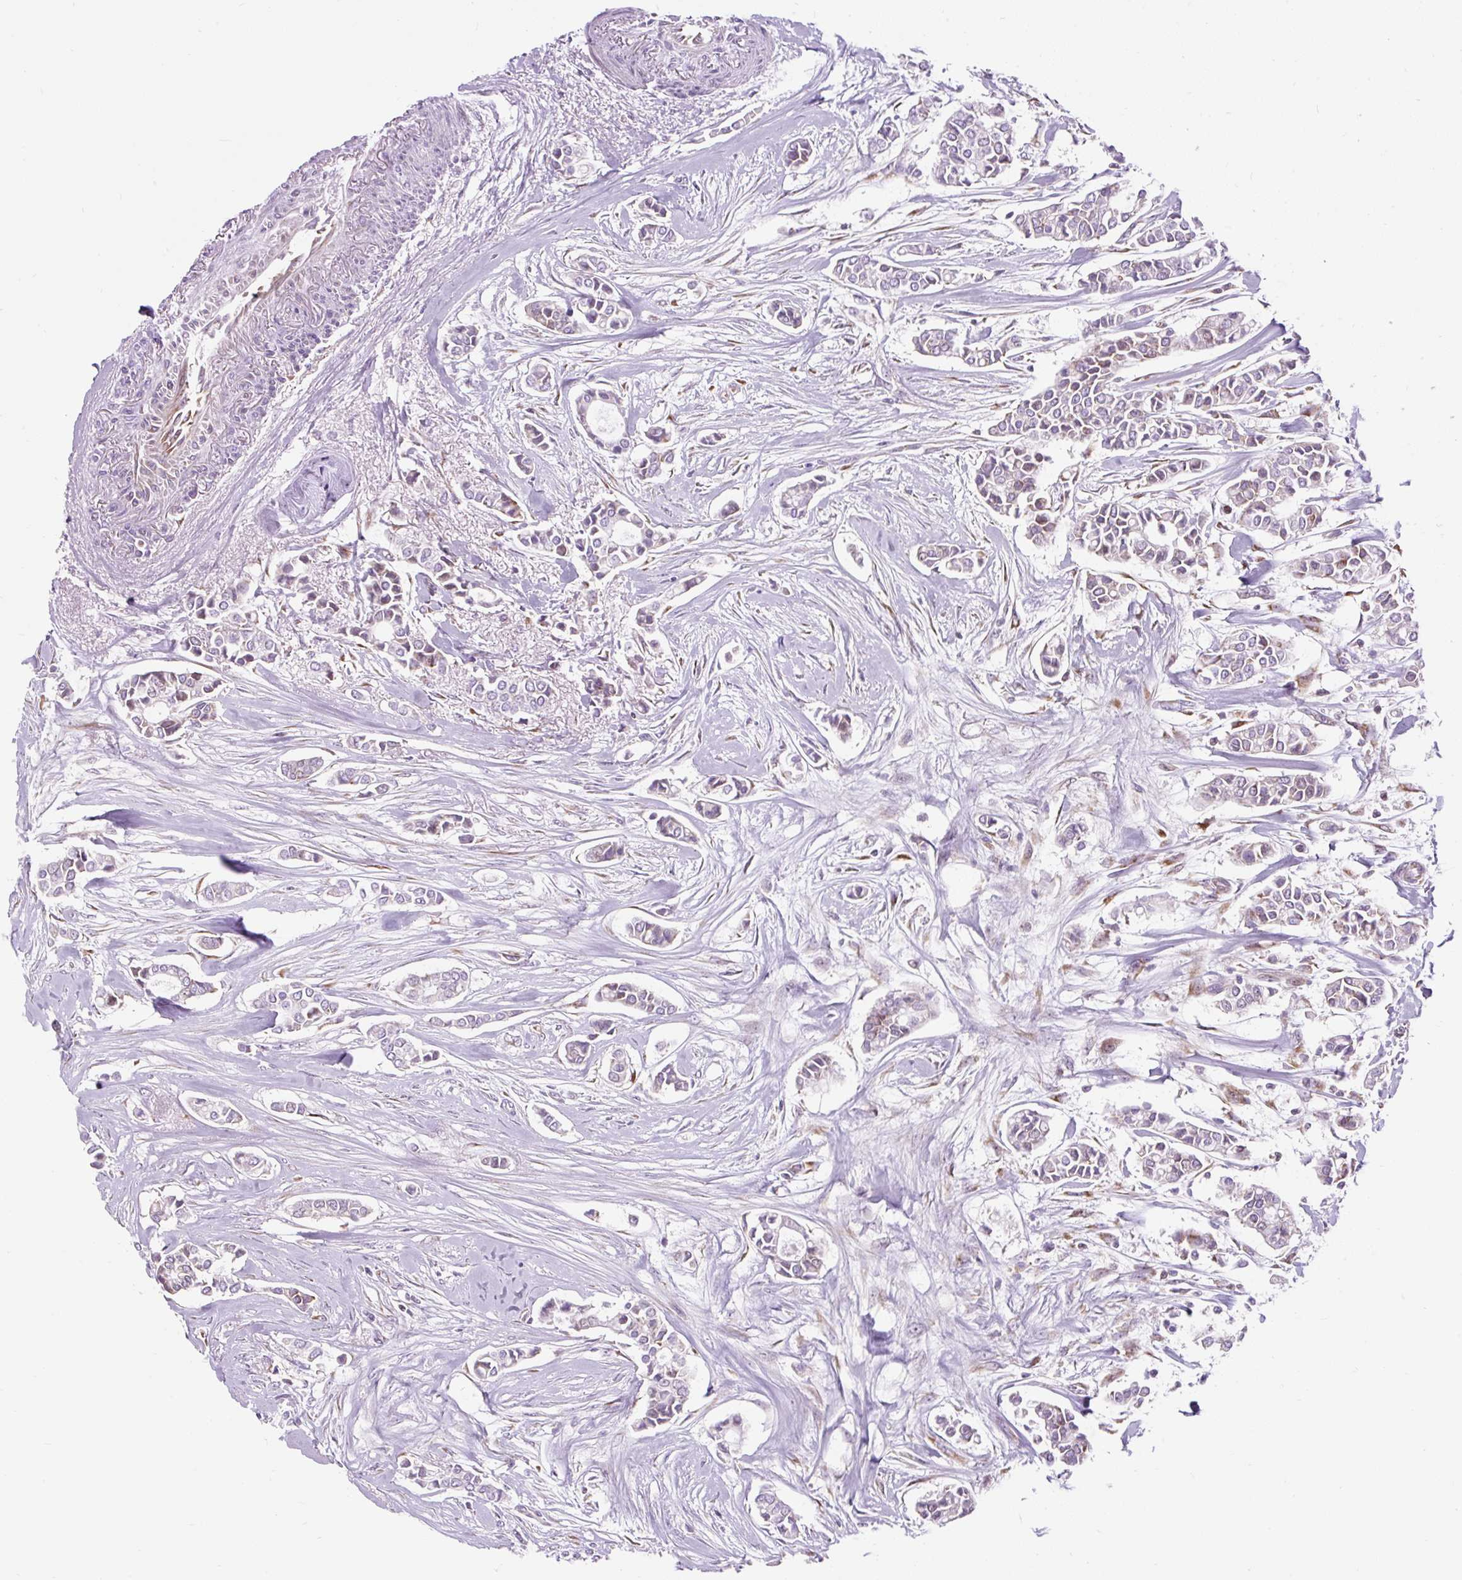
{"staining": {"intensity": "moderate", "quantity": "<25%", "location": "cytoplasmic/membranous"}, "tissue": "breast cancer", "cell_type": "Tumor cells", "image_type": "cancer", "snomed": [{"axis": "morphology", "description": "Duct carcinoma"}, {"axis": "topography", "description": "Breast"}], "caption": "The image reveals immunohistochemical staining of intraductal carcinoma (breast). There is moderate cytoplasmic/membranous positivity is seen in about <25% of tumor cells.", "gene": "CISD3", "patient": {"sex": "female", "age": 84}}